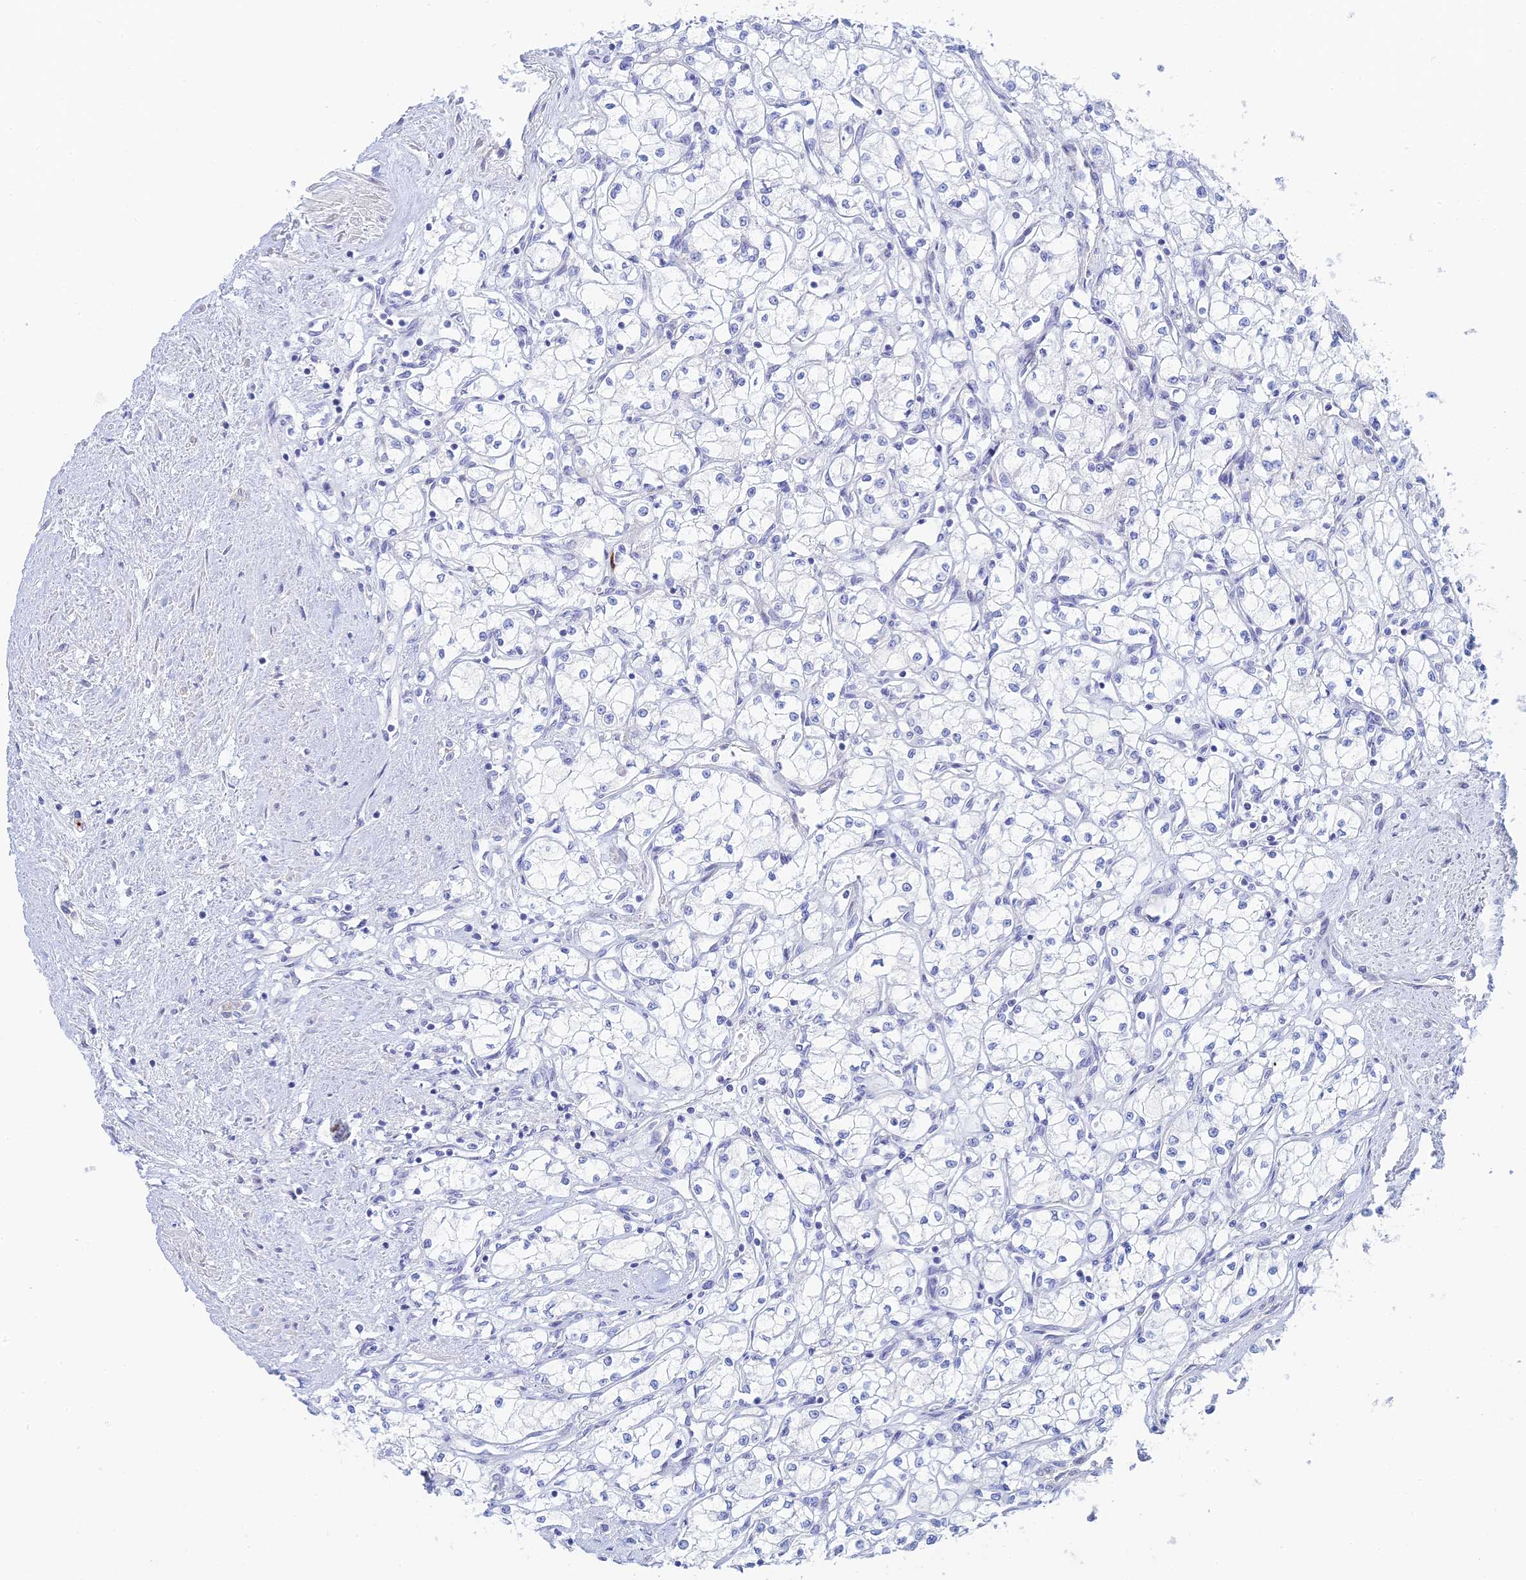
{"staining": {"intensity": "negative", "quantity": "none", "location": "none"}, "tissue": "renal cancer", "cell_type": "Tumor cells", "image_type": "cancer", "snomed": [{"axis": "morphology", "description": "Adenocarcinoma, NOS"}, {"axis": "topography", "description": "Kidney"}], "caption": "The IHC image has no significant positivity in tumor cells of renal cancer tissue.", "gene": "CEP152", "patient": {"sex": "male", "age": 59}}